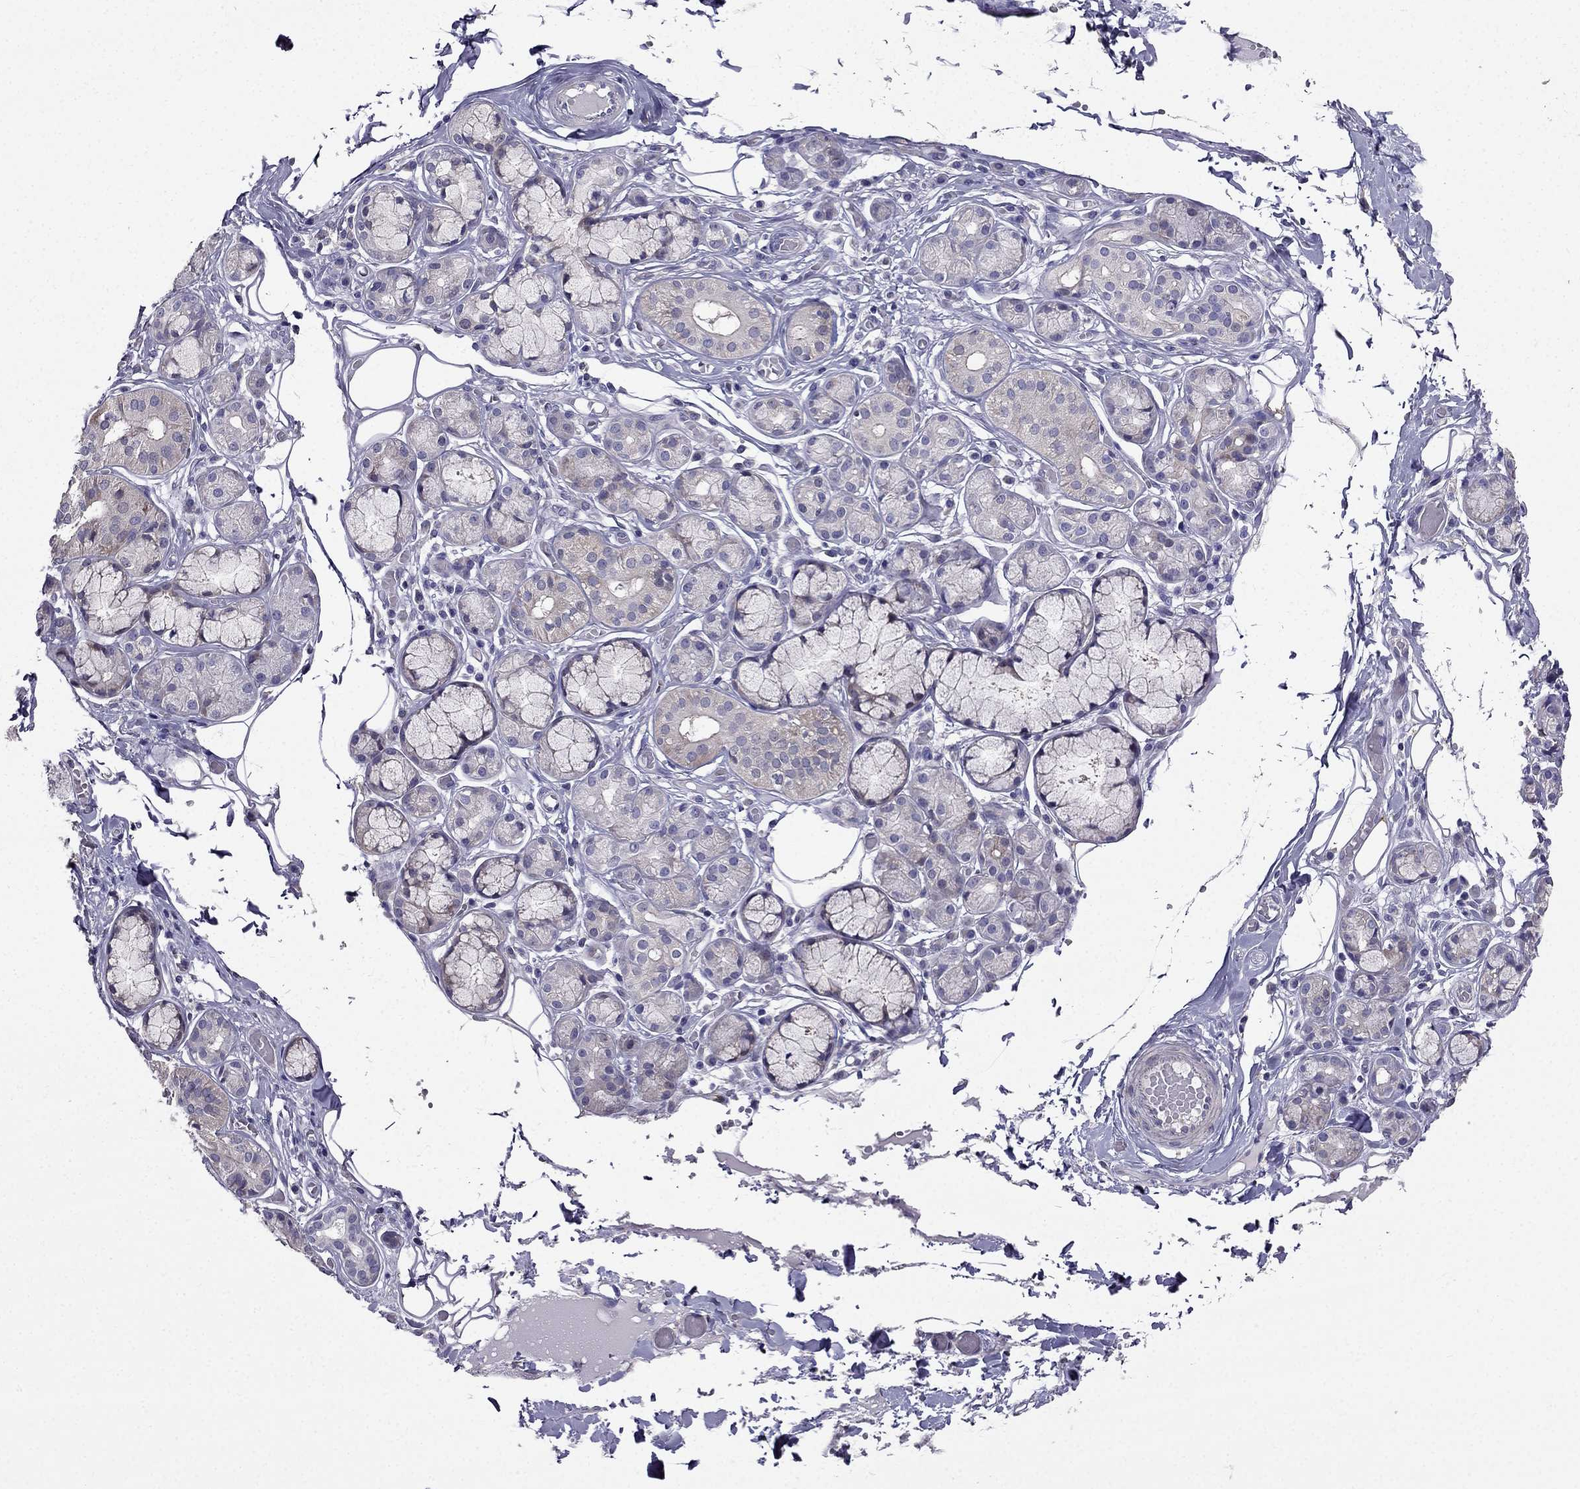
{"staining": {"intensity": "negative", "quantity": "none", "location": "none"}, "tissue": "salivary gland", "cell_type": "Glandular cells", "image_type": "normal", "snomed": [{"axis": "morphology", "description": "Normal tissue, NOS"}, {"axis": "topography", "description": "Salivary gland"}, {"axis": "topography", "description": "Peripheral nerve tissue"}], "caption": "DAB (3,3'-diaminobenzidine) immunohistochemical staining of unremarkable salivary gland exhibits no significant staining in glandular cells.", "gene": "AS3MT", "patient": {"sex": "male", "age": 71}}